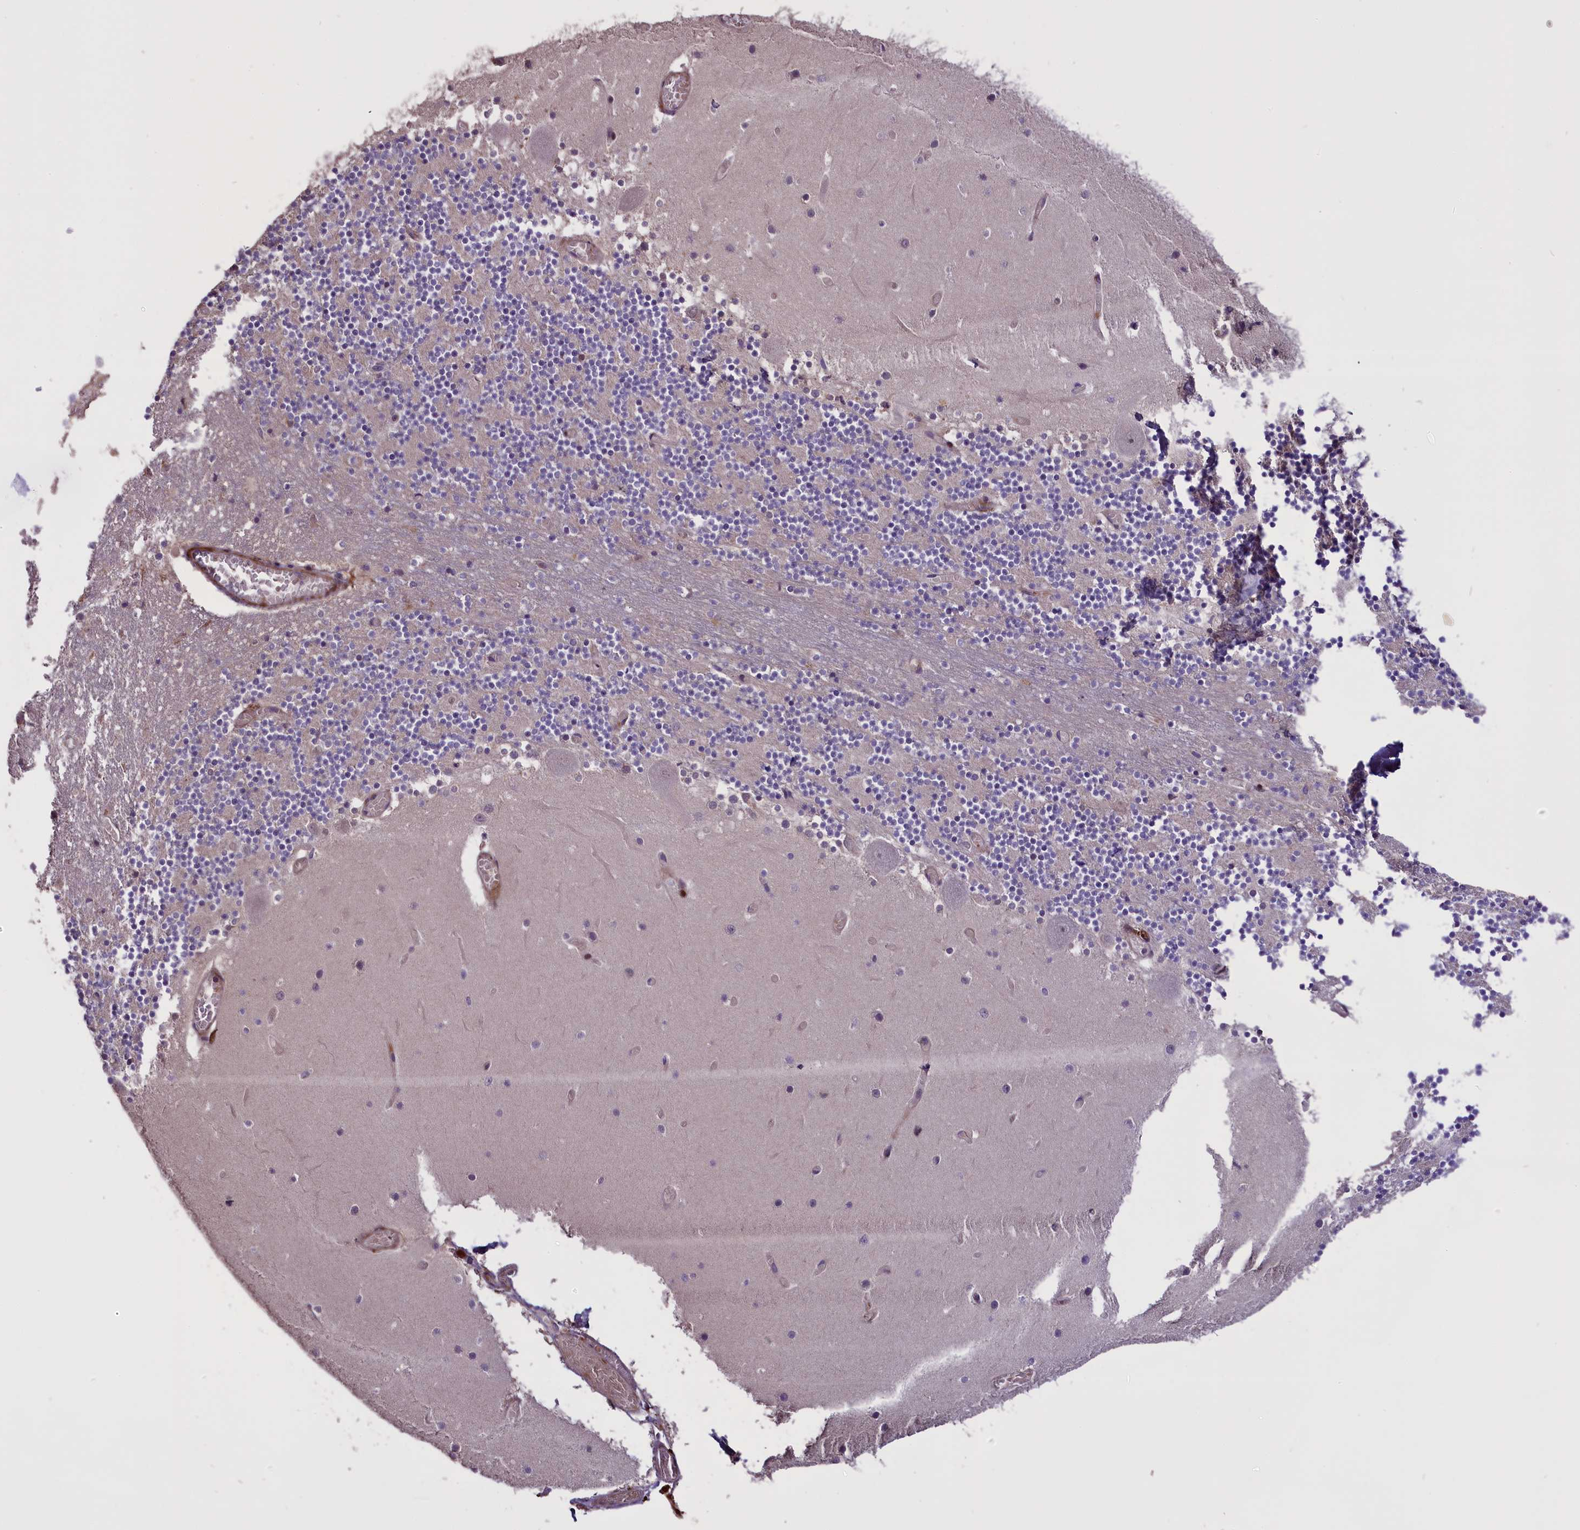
{"staining": {"intensity": "negative", "quantity": "none", "location": "none"}, "tissue": "cerebellum", "cell_type": "Cells in granular layer", "image_type": "normal", "snomed": [{"axis": "morphology", "description": "Normal tissue, NOS"}, {"axis": "topography", "description": "Cerebellum"}], "caption": "Protein analysis of normal cerebellum demonstrates no significant positivity in cells in granular layer.", "gene": "ENHO", "patient": {"sex": "female", "age": 28}}